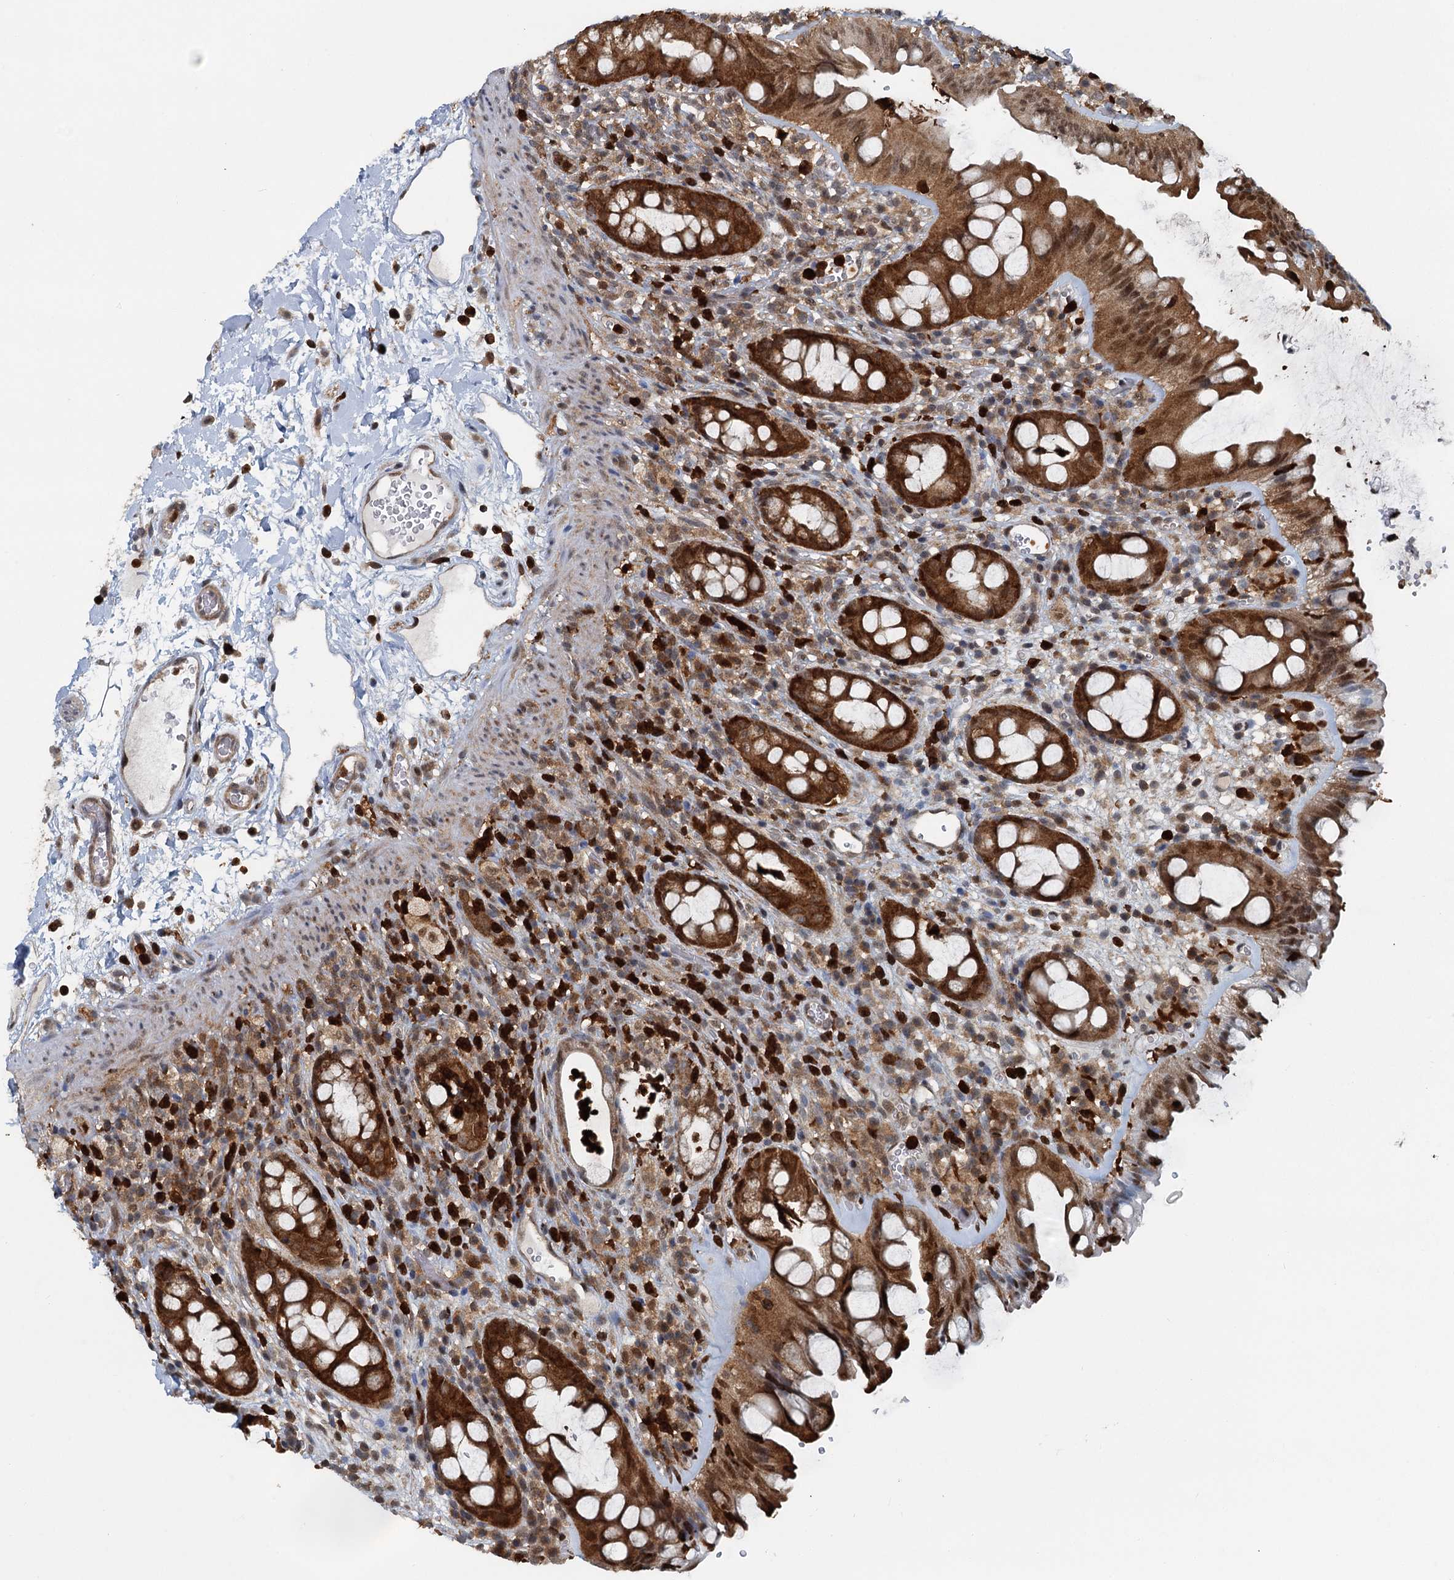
{"staining": {"intensity": "strong", "quantity": ">75%", "location": "cytoplasmic/membranous,nuclear"}, "tissue": "rectum", "cell_type": "Glandular cells", "image_type": "normal", "snomed": [{"axis": "morphology", "description": "Normal tissue, NOS"}, {"axis": "topography", "description": "Rectum"}], "caption": "A high-resolution histopathology image shows IHC staining of benign rectum, which displays strong cytoplasmic/membranous,nuclear expression in approximately >75% of glandular cells. (DAB (3,3'-diaminobenzidine) IHC with brightfield microscopy, high magnification).", "gene": "GPI", "patient": {"sex": "female", "age": 57}}